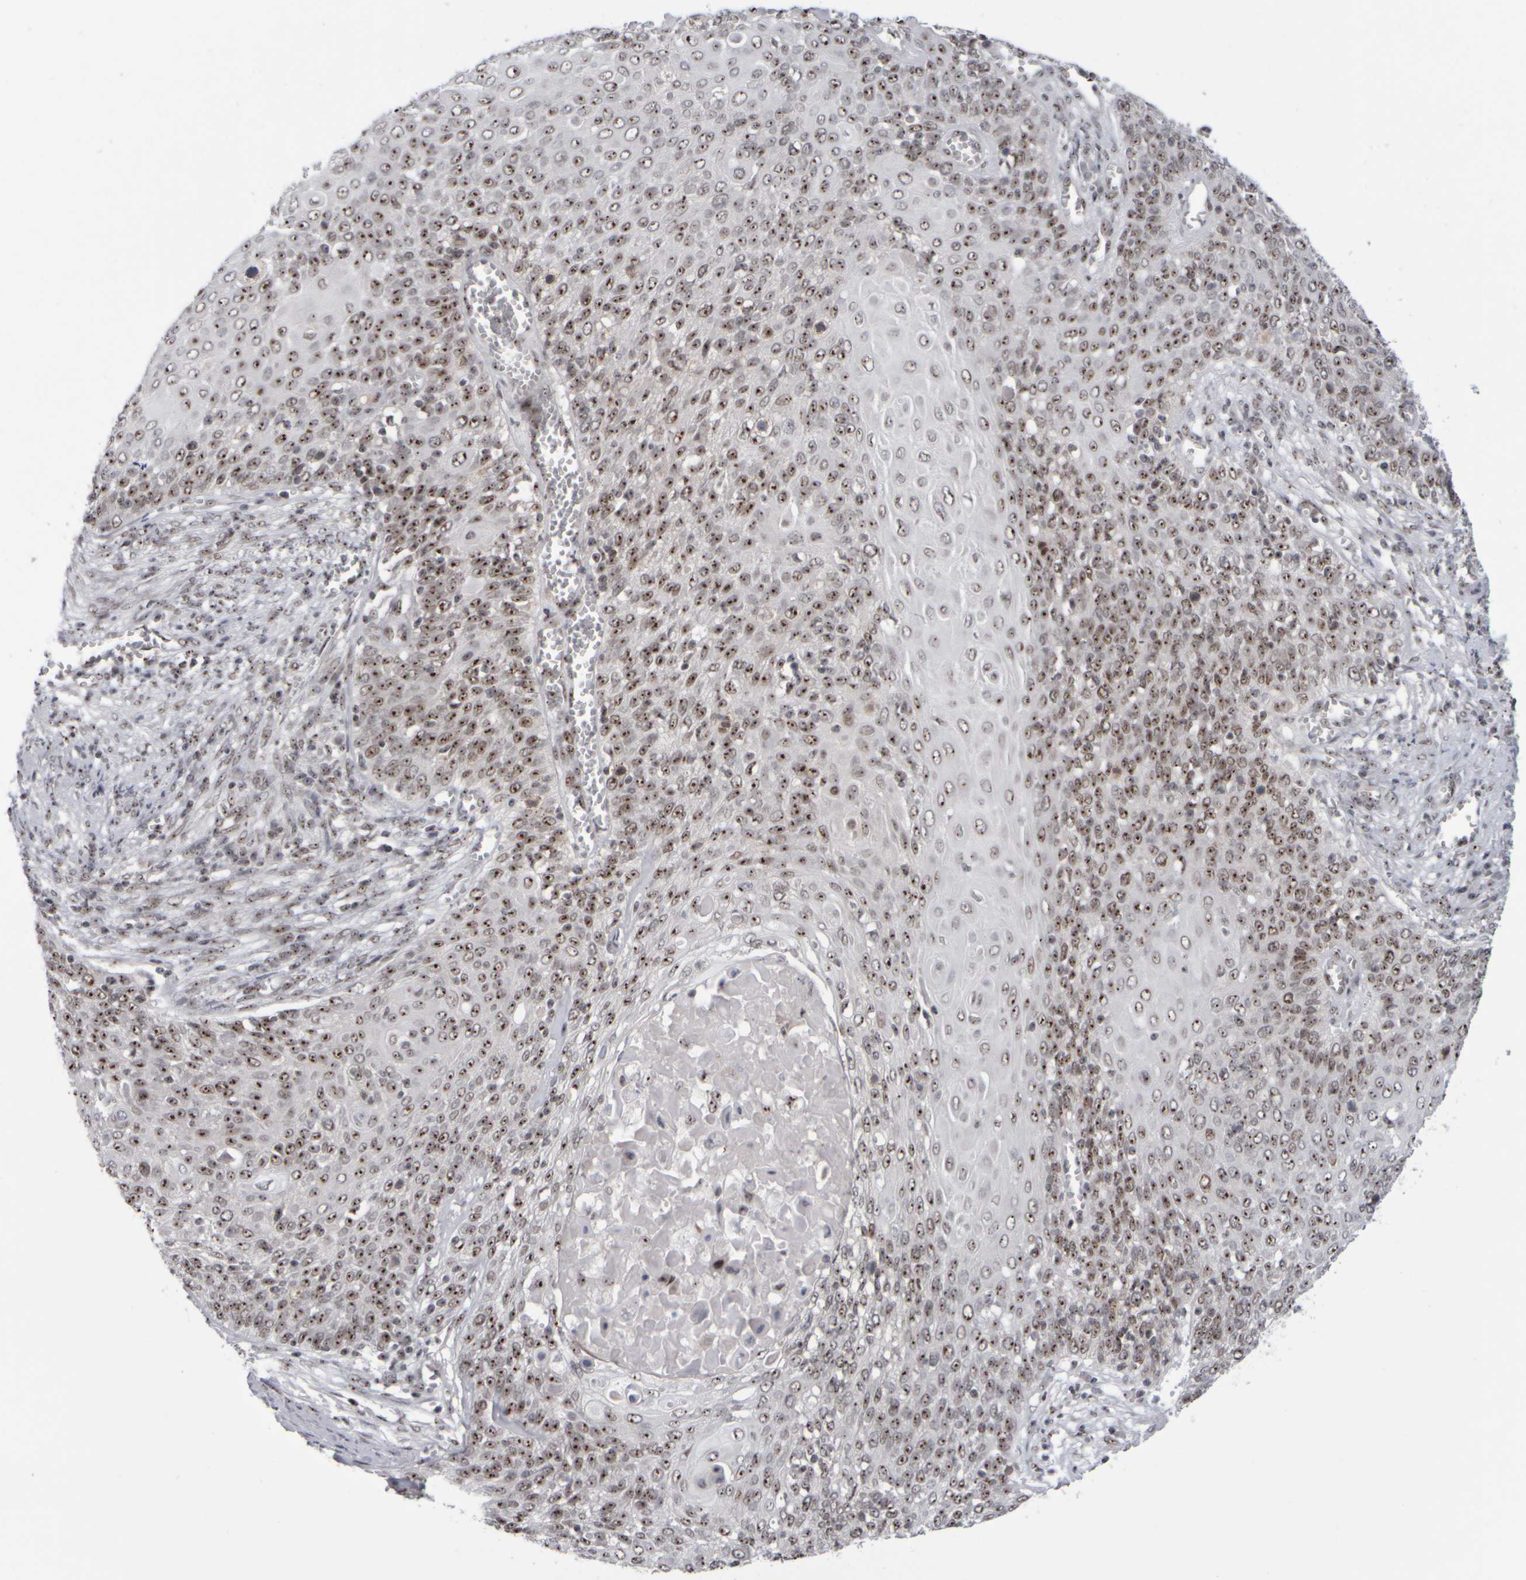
{"staining": {"intensity": "moderate", "quantity": ">75%", "location": "nuclear"}, "tissue": "cervical cancer", "cell_type": "Tumor cells", "image_type": "cancer", "snomed": [{"axis": "morphology", "description": "Squamous cell carcinoma, NOS"}, {"axis": "topography", "description": "Cervix"}], "caption": "An IHC image of tumor tissue is shown. Protein staining in brown shows moderate nuclear positivity in cervical cancer within tumor cells.", "gene": "SURF6", "patient": {"sex": "female", "age": 39}}